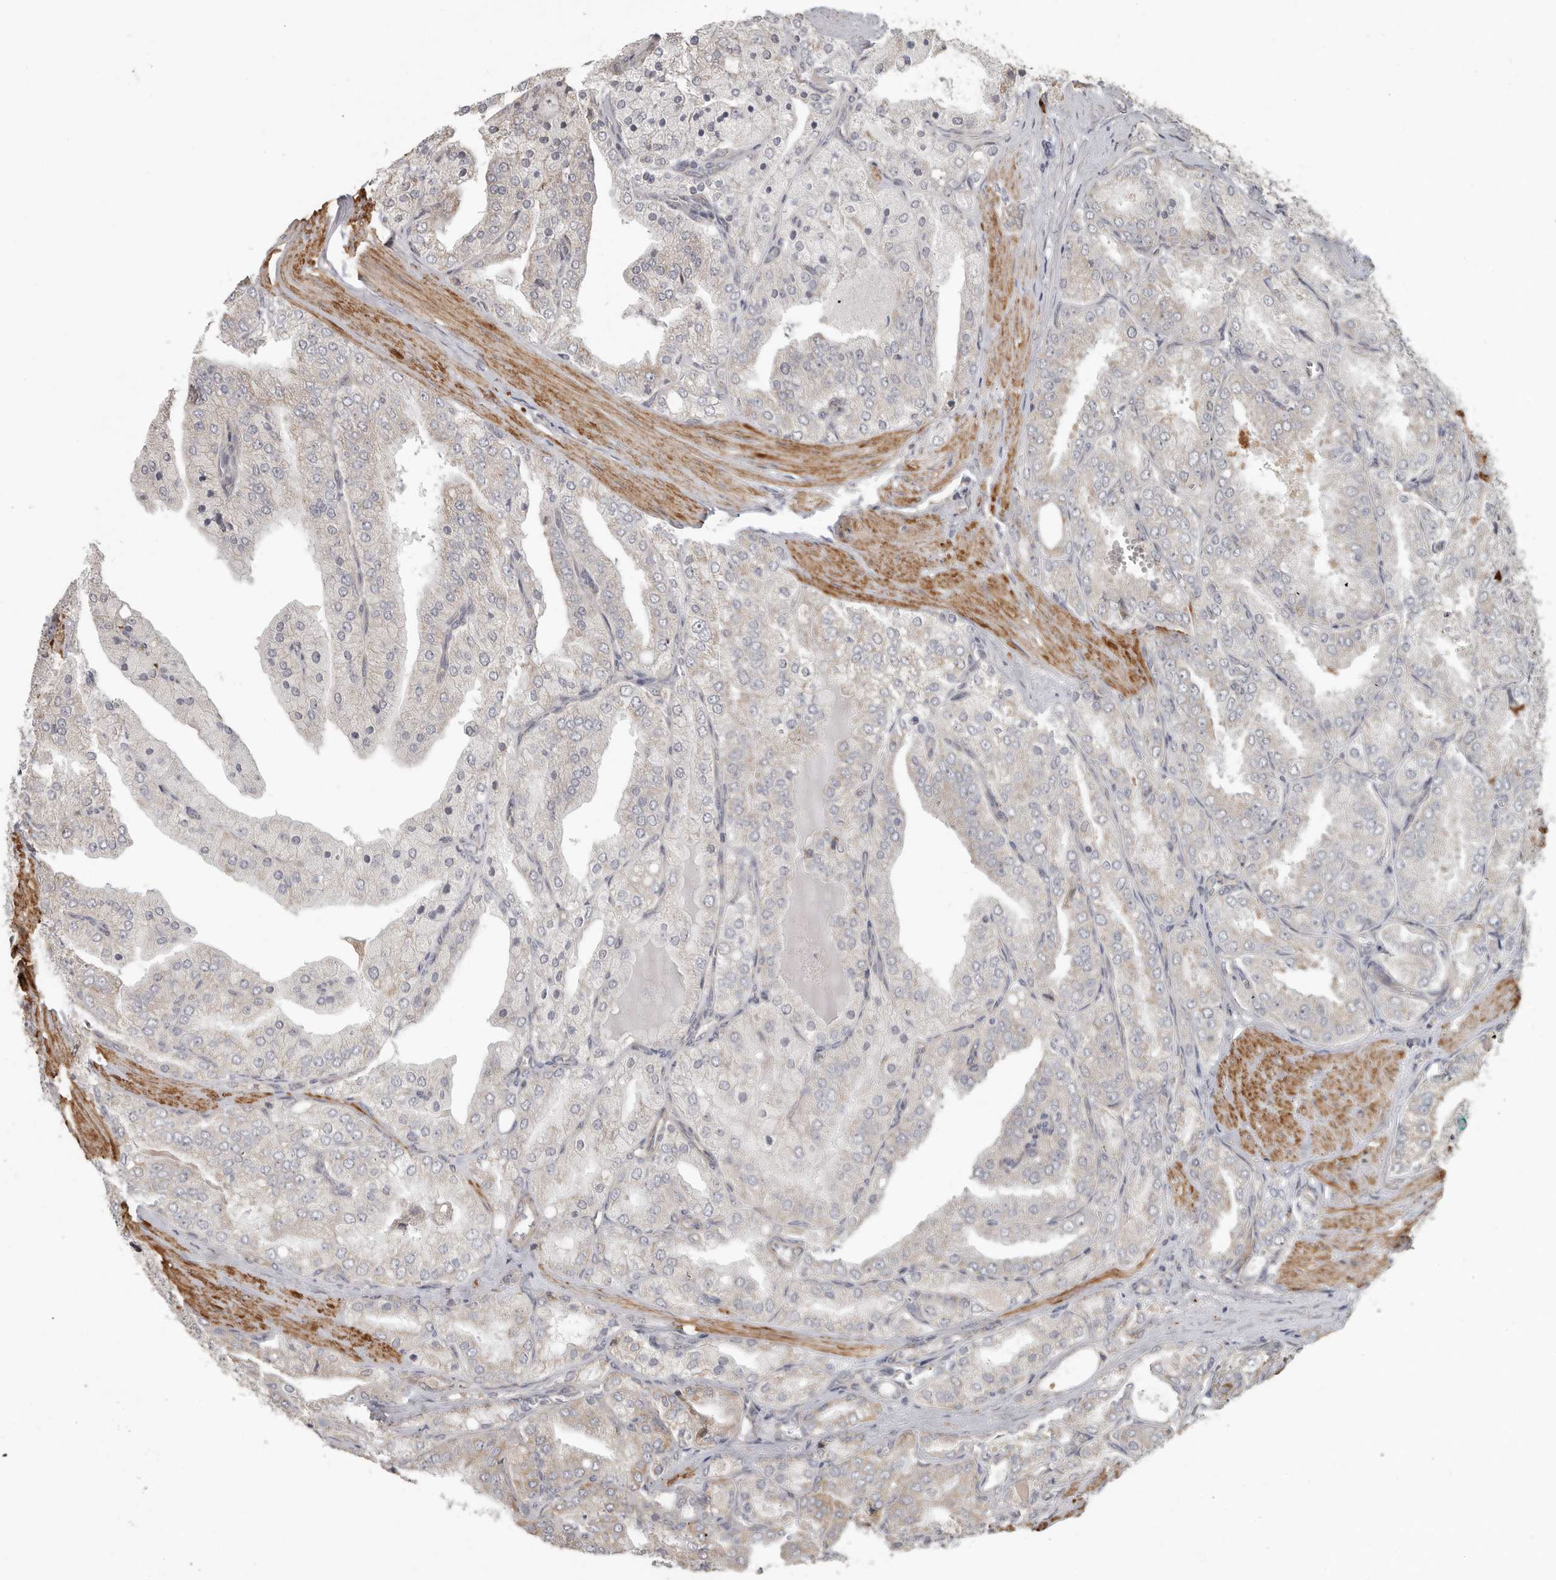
{"staining": {"intensity": "weak", "quantity": "<25%", "location": "cytoplasmic/membranous"}, "tissue": "prostate cancer", "cell_type": "Tumor cells", "image_type": "cancer", "snomed": [{"axis": "morphology", "description": "Adenocarcinoma, High grade"}, {"axis": "topography", "description": "Prostate"}], "caption": "Prostate cancer stained for a protein using immunohistochemistry reveals no positivity tumor cells.", "gene": "UNK", "patient": {"sex": "male", "age": 50}}